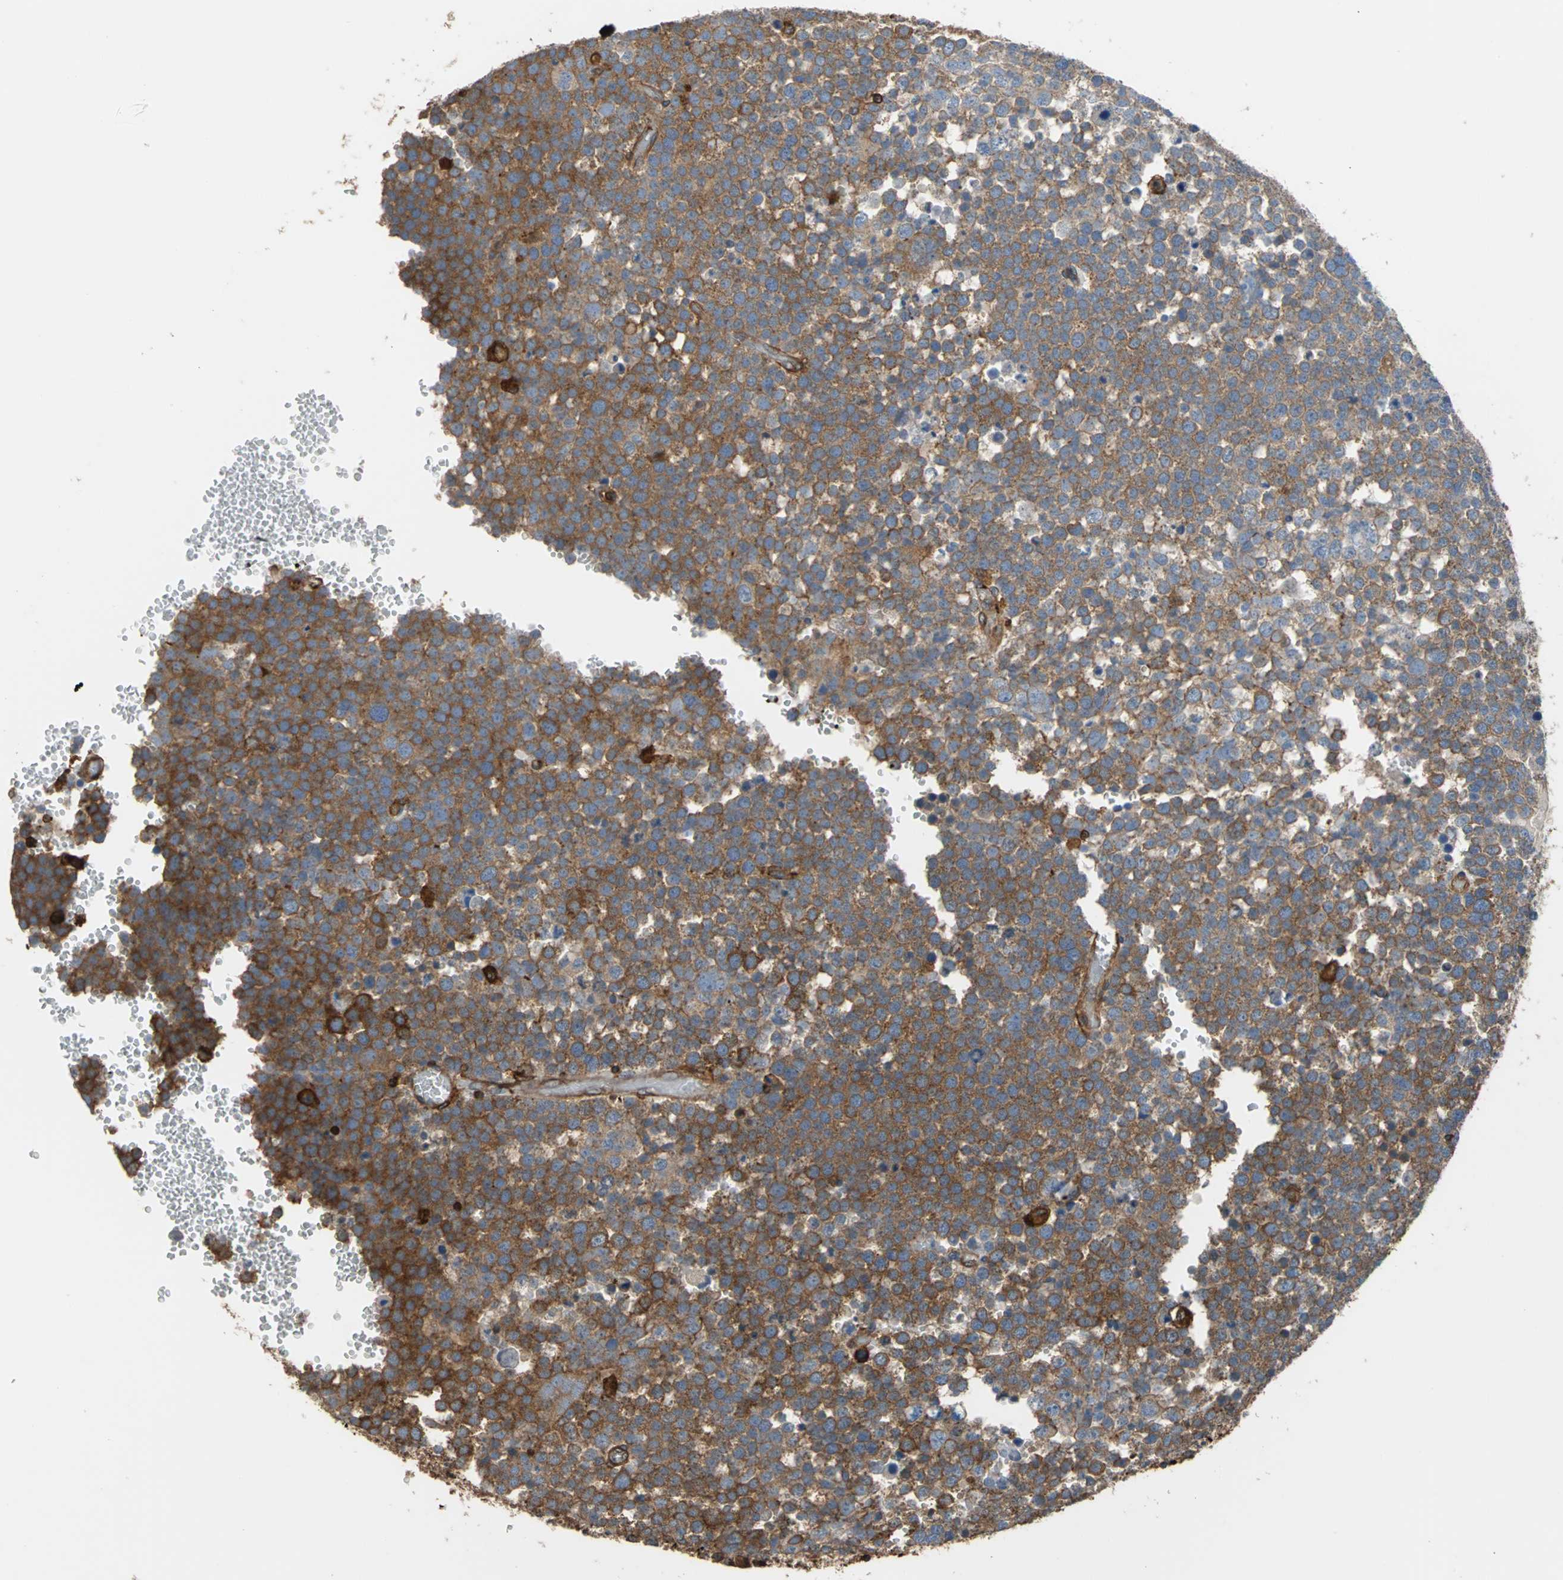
{"staining": {"intensity": "strong", "quantity": ">75%", "location": "cytoplasmic/membranous"}, "tissue": "testis cancer", "cell_type": "Tumor cells", "image_type": "cancer", "snomed": [{"axis": "morphology", "description": "Seminoma, NOS"}, {"axis": "topography", "description": "Testis"}], "caption": "The micrograph exhibits staining of testis cancer, revealing strong cytoplasmic/membranous protein positivity (brown color) within tumor cells. (Brightfield microscopy of DAB IHC at high magnification).", "gene": "TLN1", "patient": {"sex": "male", "age": 71}}